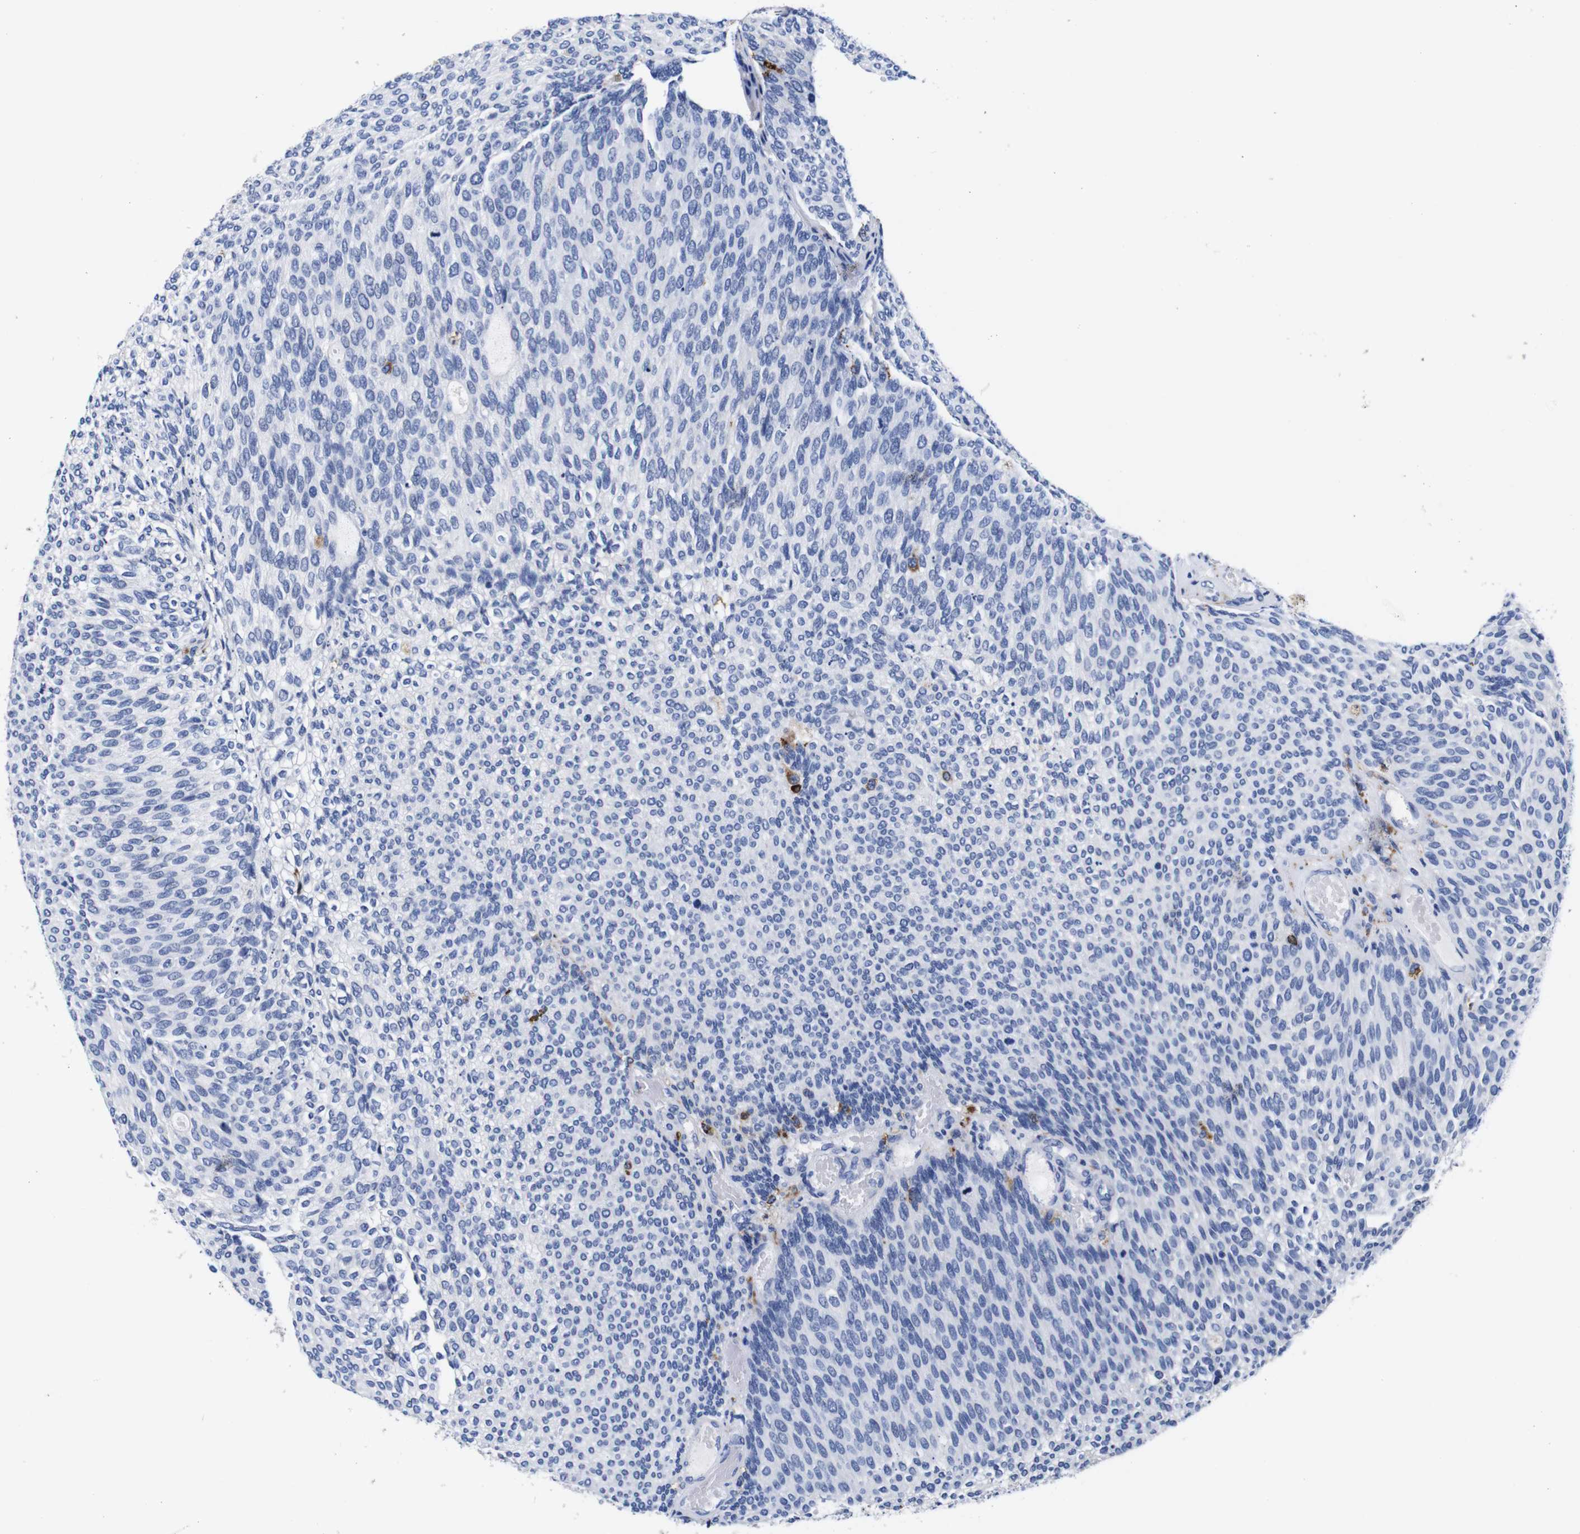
{"staining": {"intensity": "negative", "quantity": "none", "location": "none"}, "tissue": "urothelial cancer", "cell_type": "Tumor cells", "image_type": "cancer", "snomed": [{"axis": "morphology", "description": "Urothelial carcinoma, Low grade"}, {"axis": "topography", "description": "Urinary bladder"}], "caption": "High power microscopy photomicrograph of an immunohistochemistry (IHC) micrograph of urothelial carcinoma (low-grade), revealing no significant staining in tumor cells.", "gene": "HLA-DMB", "patient": {"sex": "female", "age": 79}}